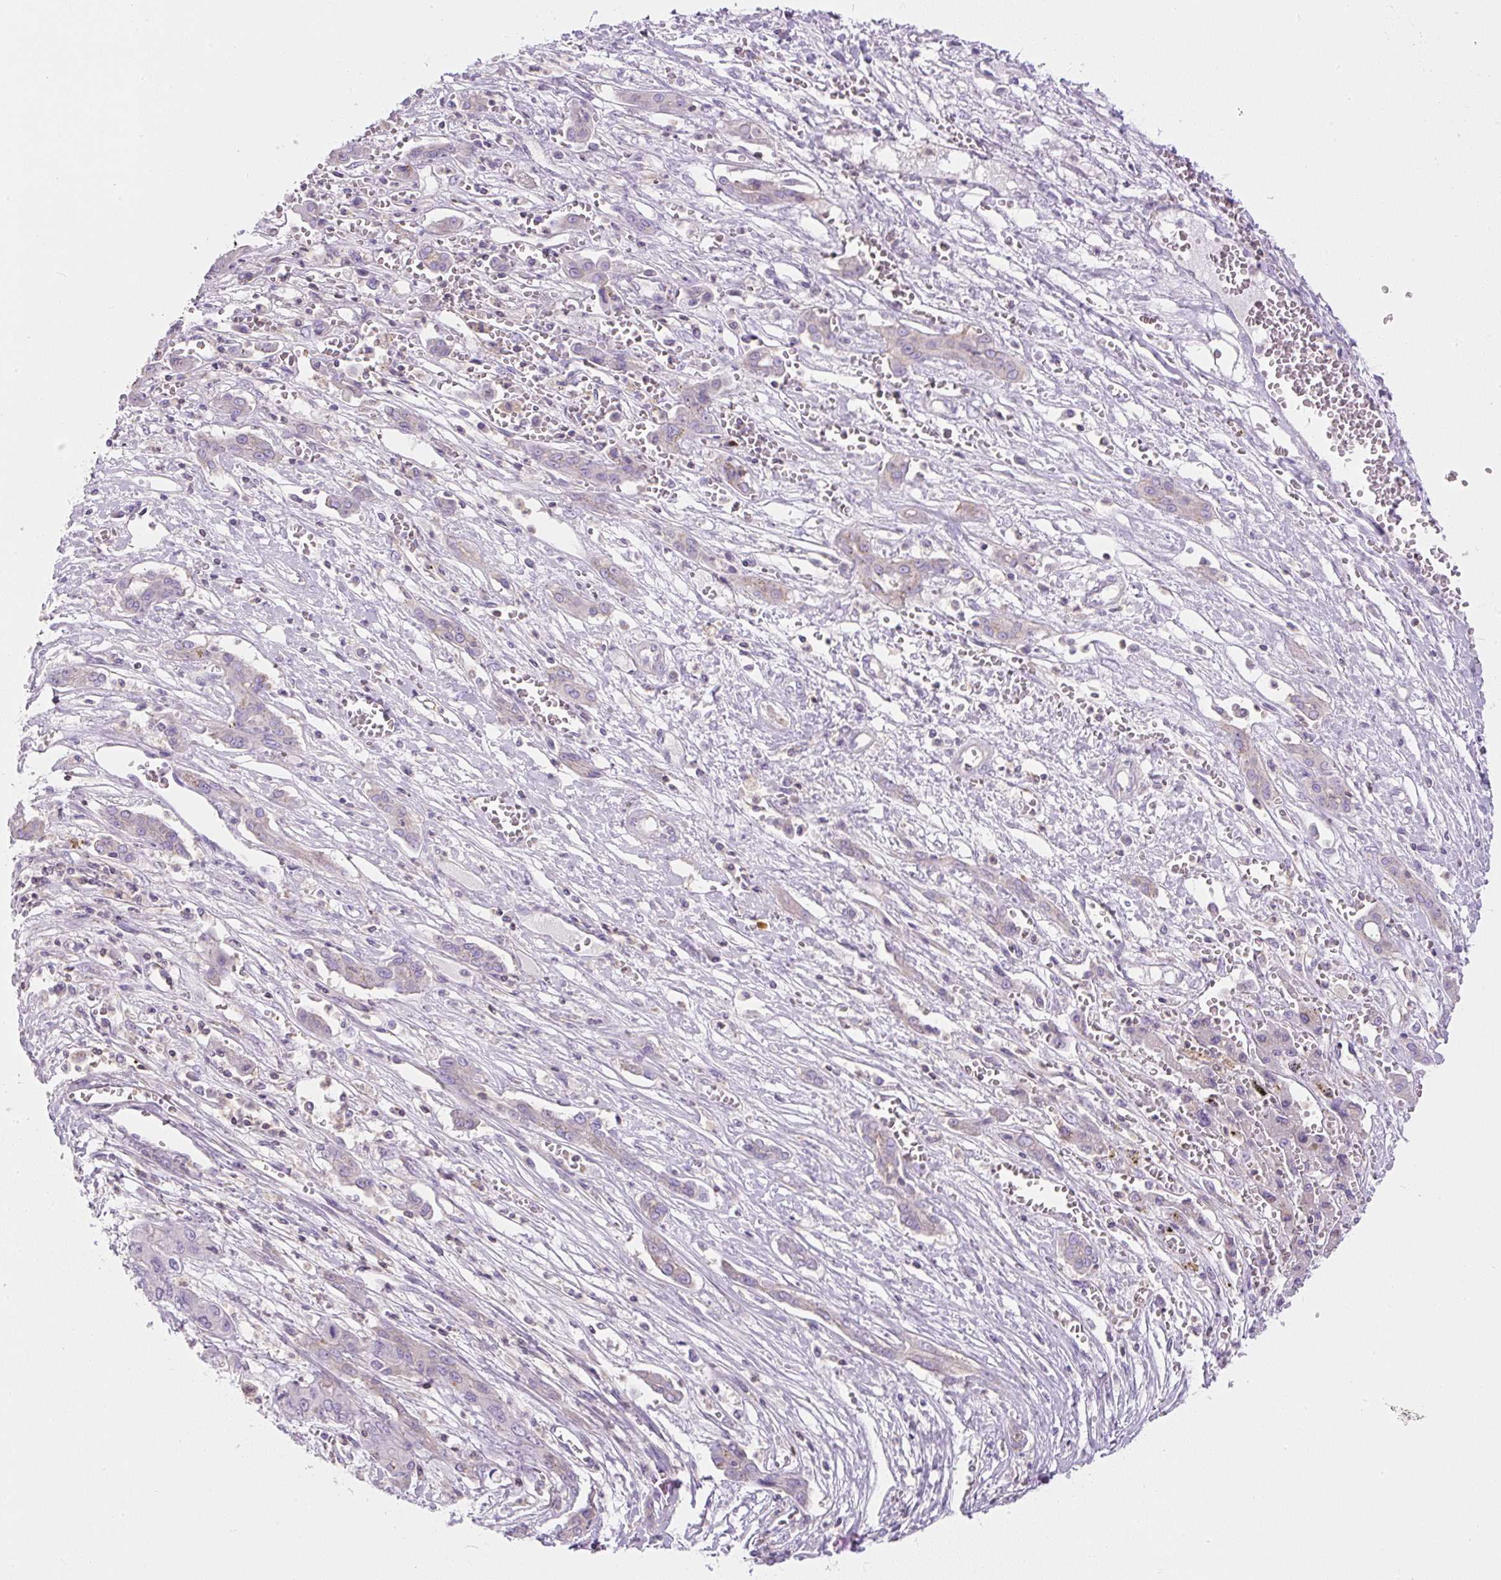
{"staining": {"intensity": "negative", "quantity": "none", "location": "none"}, "tissue": "liver cancer", "cell_type": "Tumor cells", "image_type": "cancer", "snomed": [{"axis": "morphology", "description": "Cholangiocarcinoma"}, {"axis": "topography", "description": "Liver"}], "caption": "High power microscopy image of an IHC histopathology image of liver cholangiocarcinoma, revealing no significant staining in tumor cells.", "gene": "PIP5KL1", "patient": {"sex": "male", "age": 67}}